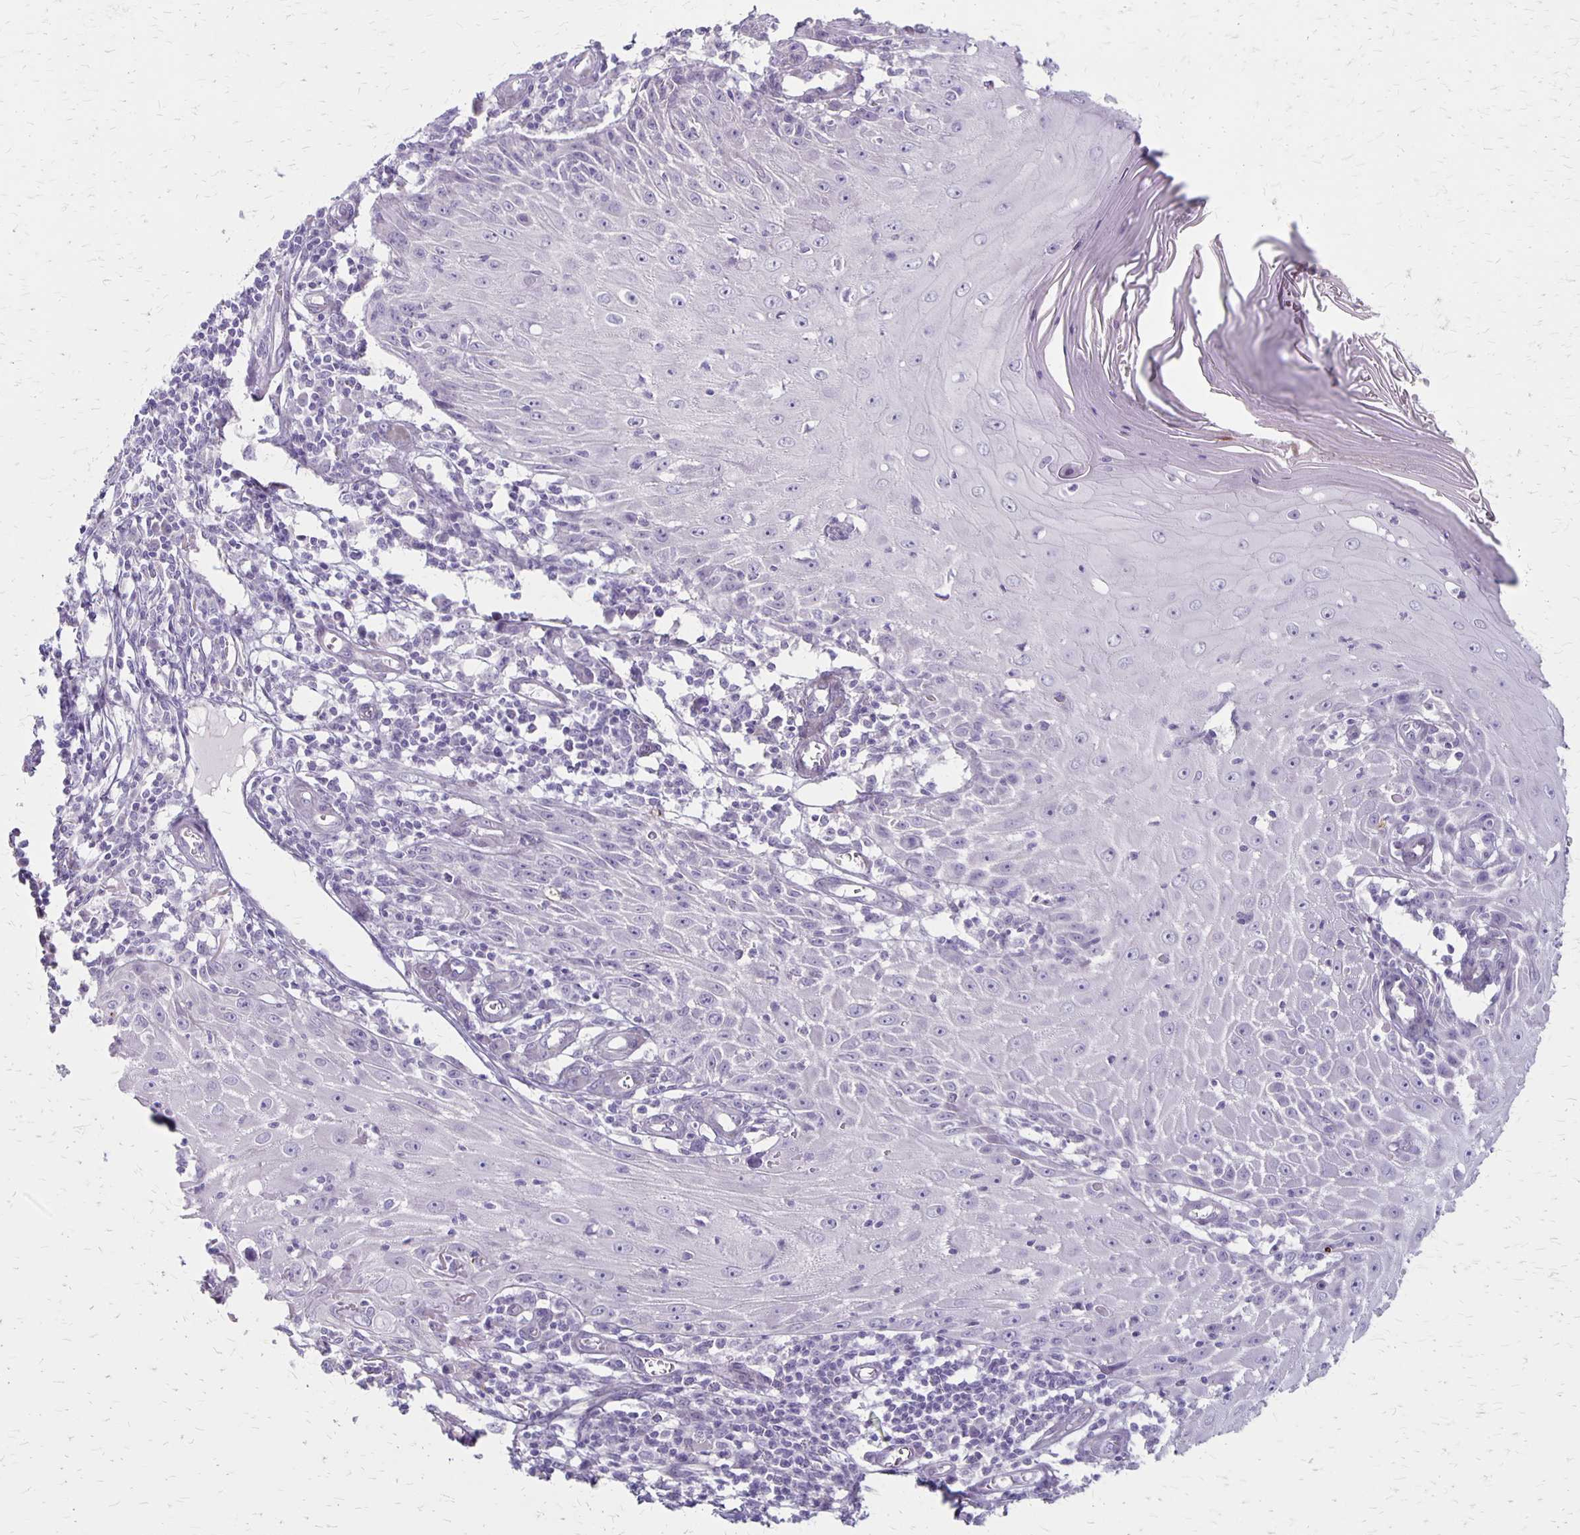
{"staining": {"intensity": "negative", "quantity": "none", "location": "none"}, "tissue": "skin cancer", "cell_type": "Tumor cells", "image_type": "cancer", "snomed": [{"axis": "morphology", "description": "Squamous cell carcinoma, NOS"}, {"axis": "topography", "description": "Skin"}], "caption": "Immunohistochemical staining of skin cancer shows no significant positivity in tumor cells.", "gene": "HOMER1", "patient": {"sex": "female", "age": 73}}